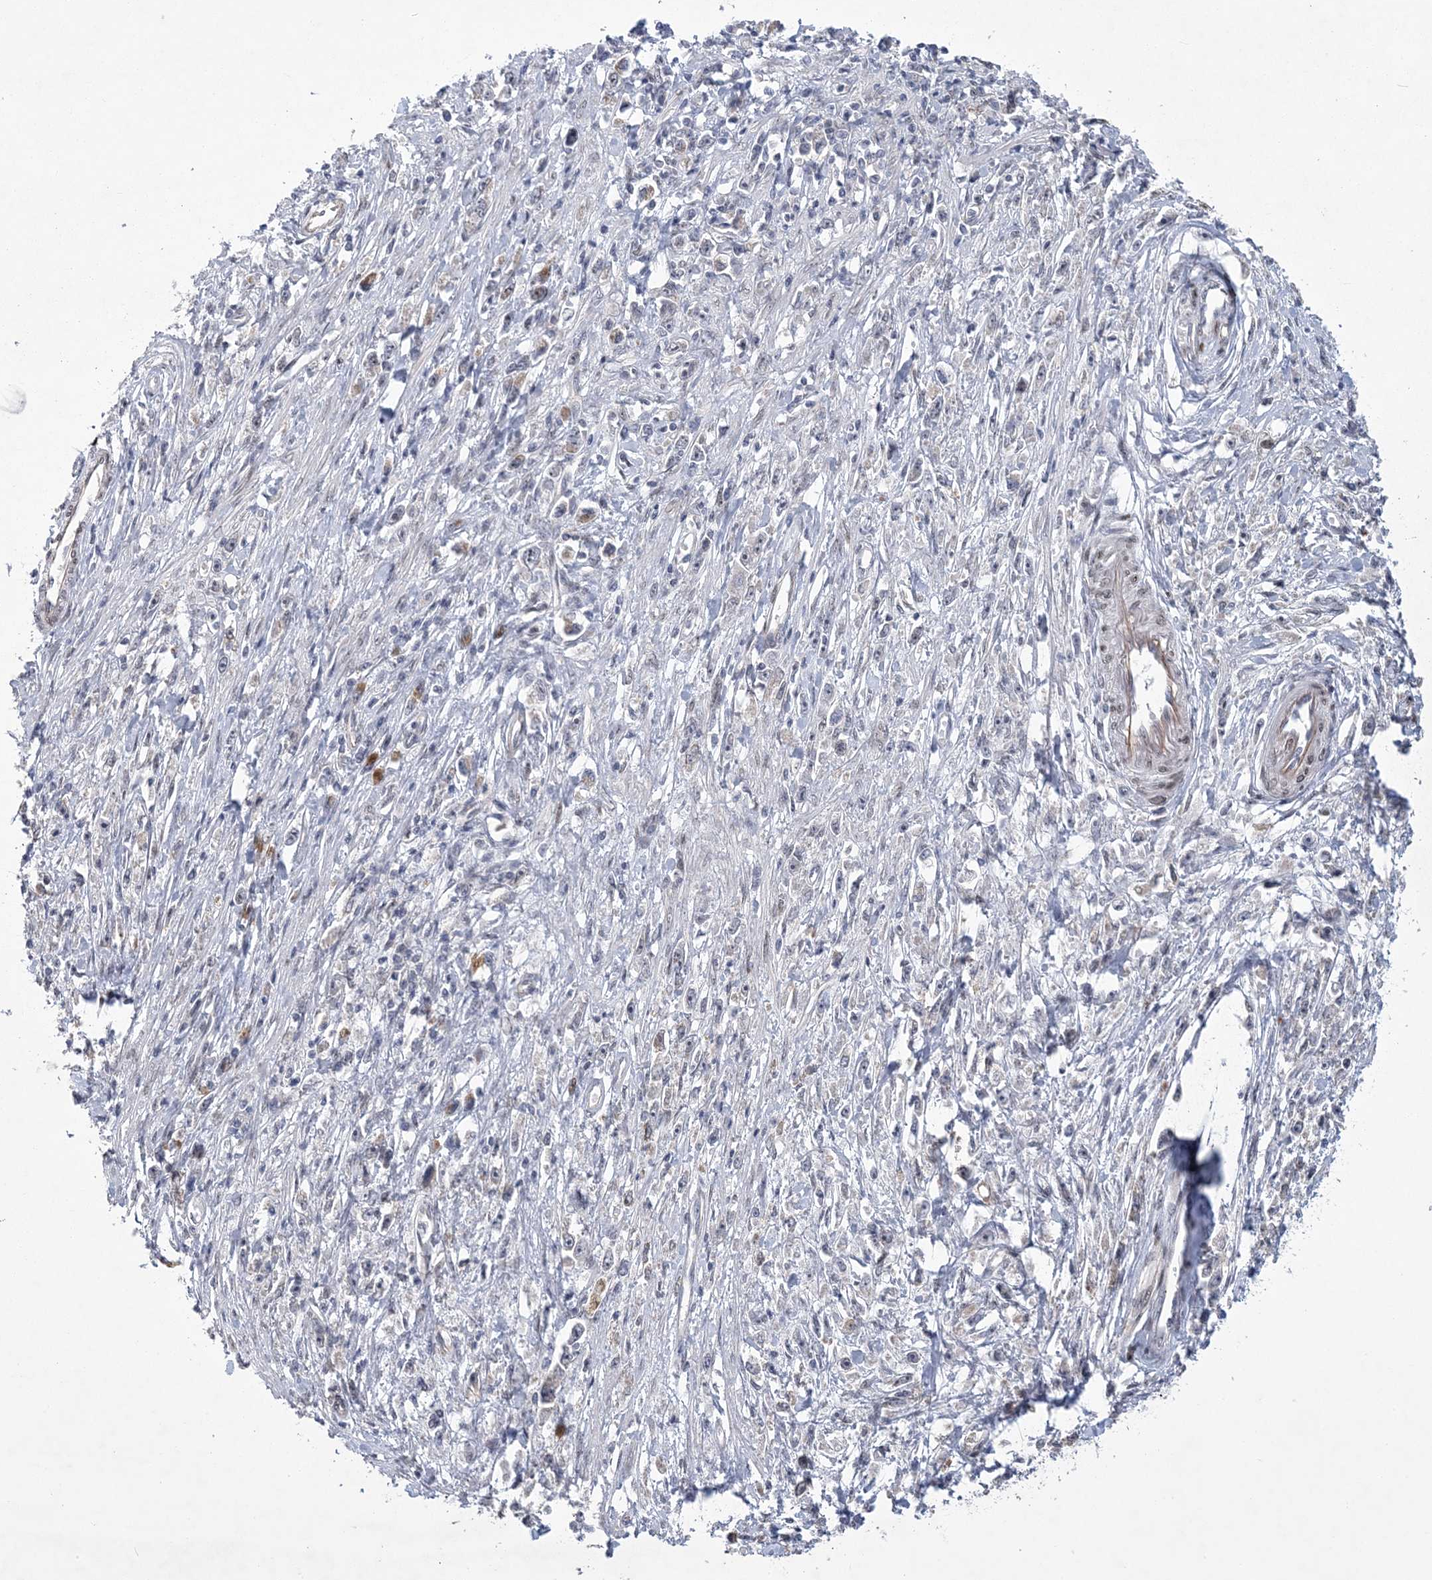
{"staining": {"intensity": "moderate", "quantity": "<25%", "location": "cytoplasmic/membranous,nuclear"}, "tissue": "stomach cancer", "cell_type": "Tumor cells", "image_type": "cancer", "snomed": [{"axis": "morphology", "description": "Adenocarcinoma, NOS"}, {"axis": "topography", "description": "Stomach"}], "caption": "This histopathology image shows immunohistochemistry (IHC) staining of human stomach cancer, with low moderate cytoplasmic/membranous and nuclear staining in approximately <25% of tumor cells.", "gene": "HOMEZ", "patient": {"sex": "female", "age": 59}}